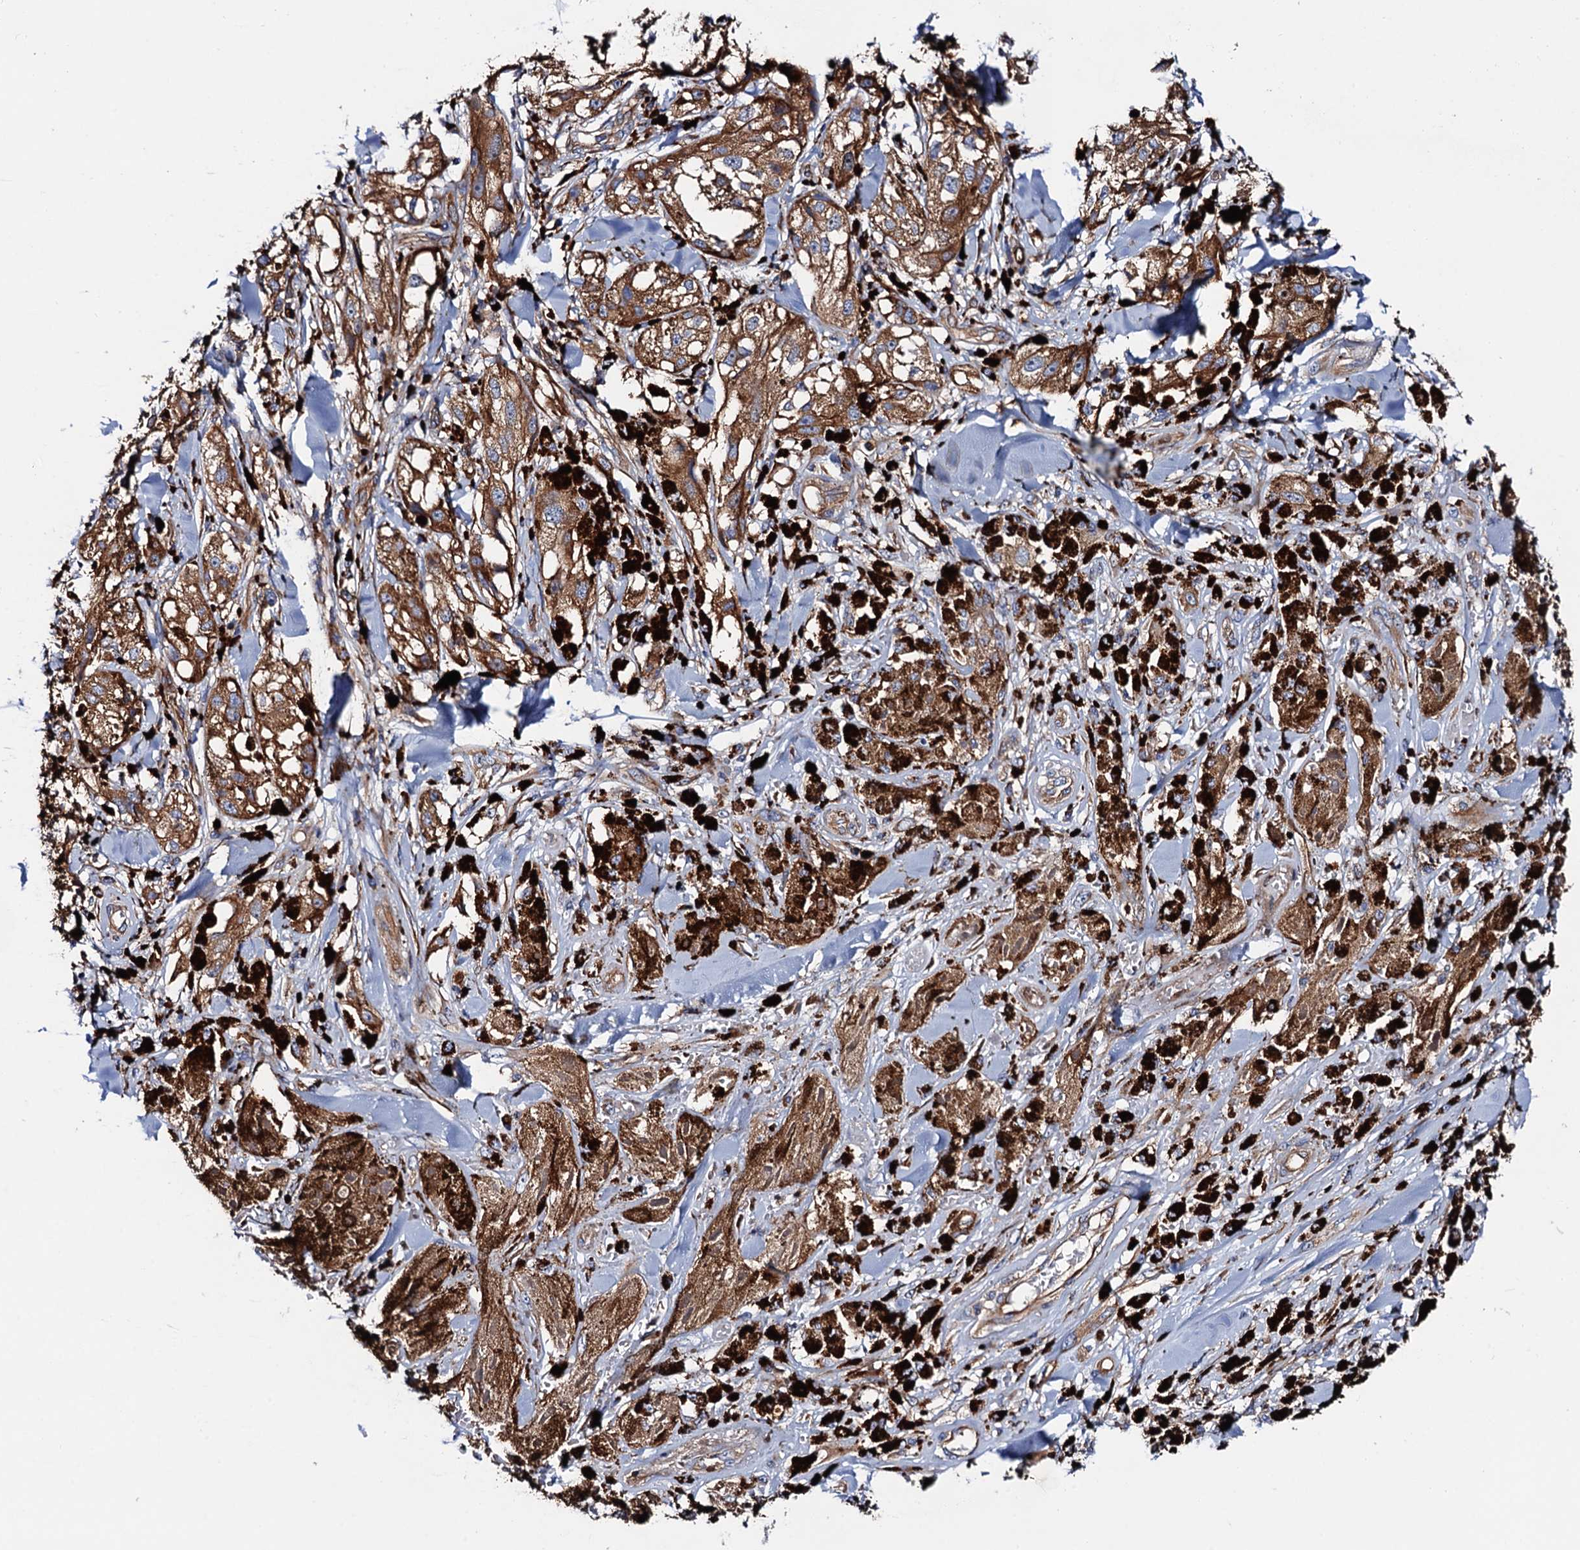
{"staining": {"intensity": "strong", "quantity": ">75%", "location": "cytoplasmic/membranous"}, "tissue": "melanoma", "cell_type": "Tumor cells", "image_type": "cancer", "snomed": [{"axis": "morphology", "description": "Malignant melanoma, NOS"}, {"axis": "topography", "description": "Skin"}], "caption": "DAB (3,3'-diaminobenzidine) immunohistochemical staining of human melanoma demonstrates strong cytoplasmic/membranous protein staining in approximately >75% of tumor cells.", "gene": "MRPL48", "patient": {"sex": "male", "age": 88}}